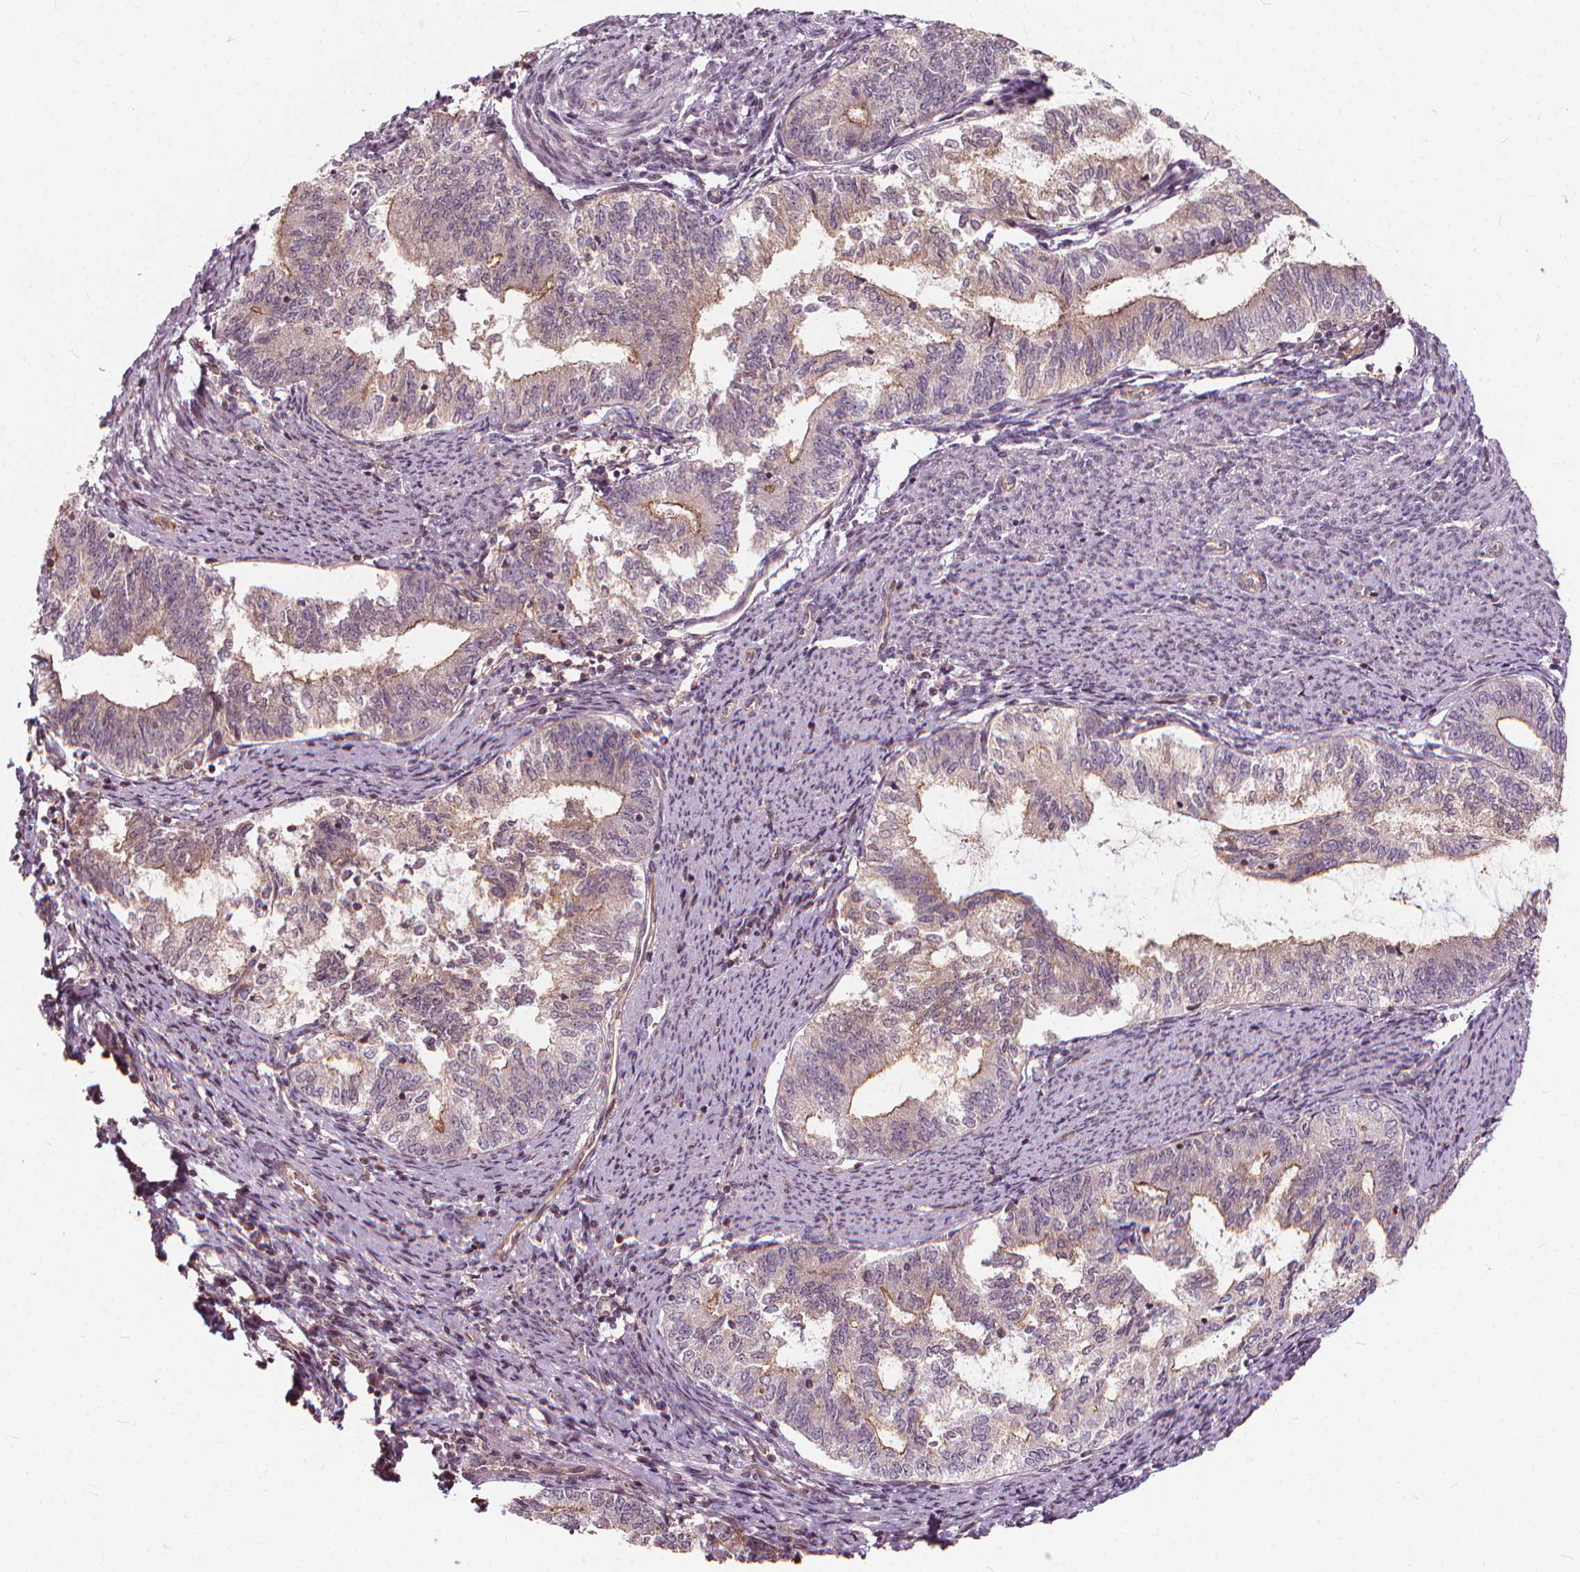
{"staining": {"intensity": "moderate", "quantity": "<25%", "location": "cytoplasmic/membranous"}, "tissue": "endometrial cancer", "cell_type": "Tumor cells", "image_type": "cancer", "snomed": [{"axis": "morphology", "description": "Adenocarcinoma, NOS"}, {"axis": "topography", "description": "Endometrium"}], "caption": "The image shows a brown stain indicating the presence of a protein in the cytoplasmic/membranous of tumor cells in endometrial cancer. (DAB (3,3'-diaminobenzidine) IHC with brightfield microscopy, high magnification).", "gene": "INPP5E", "patient": {"sex": "female", "age": 65}}